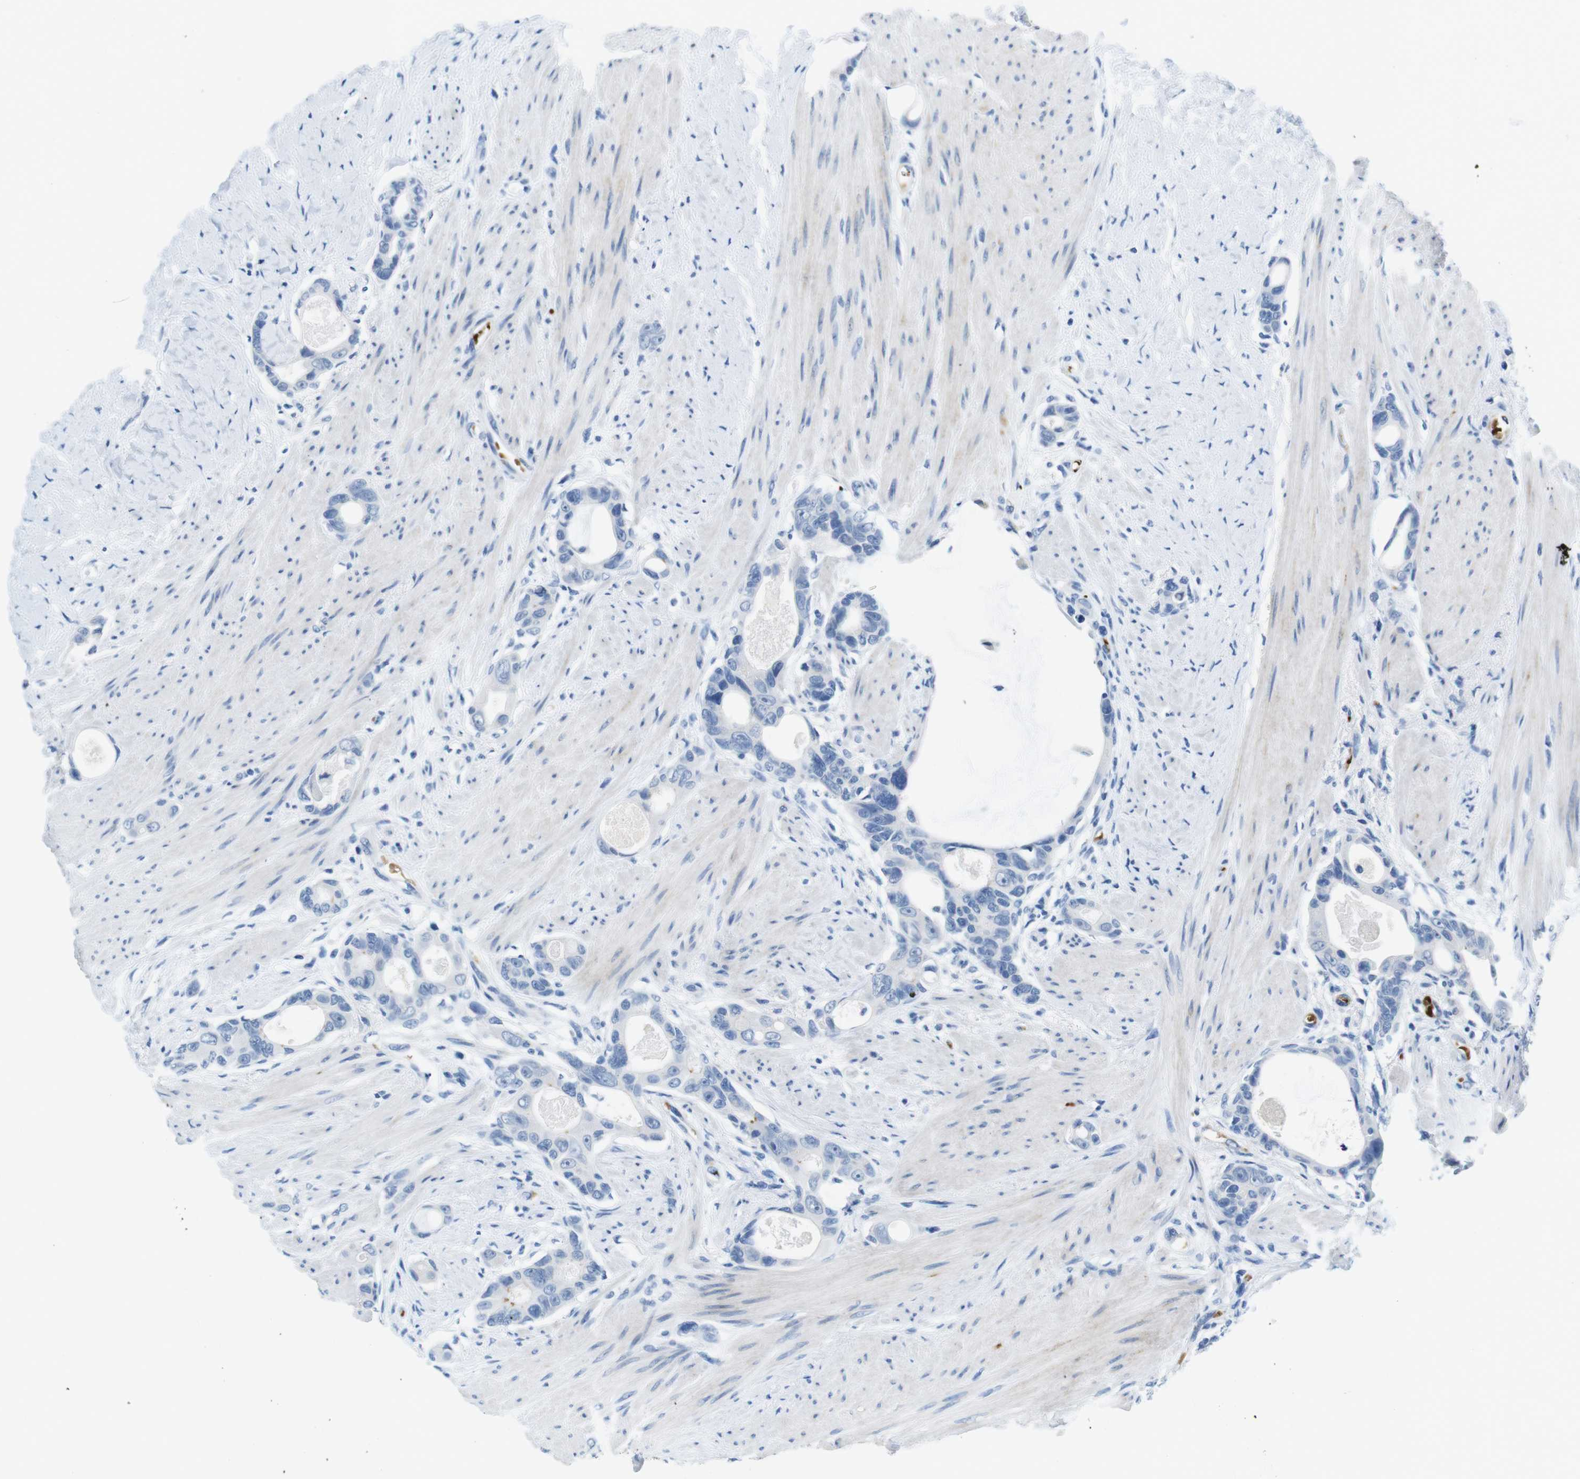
{"staining": {"intensity": "negative", "quantity": "none", "location": "none"}, "tissue": "colorectal cancer", "cell_type": "Tumor cells", "image_type": "cancer", "snomed": [{"axis": "morphology", "description": "Adenocarcinoma, NOS"}, {"axis": "topography", "description": "Rectum"}], "caption": "Immunohistochemistry (IHC) image of human colorectal cancer (adenocarcinoma) stained for a protein (brown), which displays no positivity in tumor cells. (DAB IHC, high magnification).", "gene": "TFAP2C", "patient": {"sex": "male", "age": 51}}